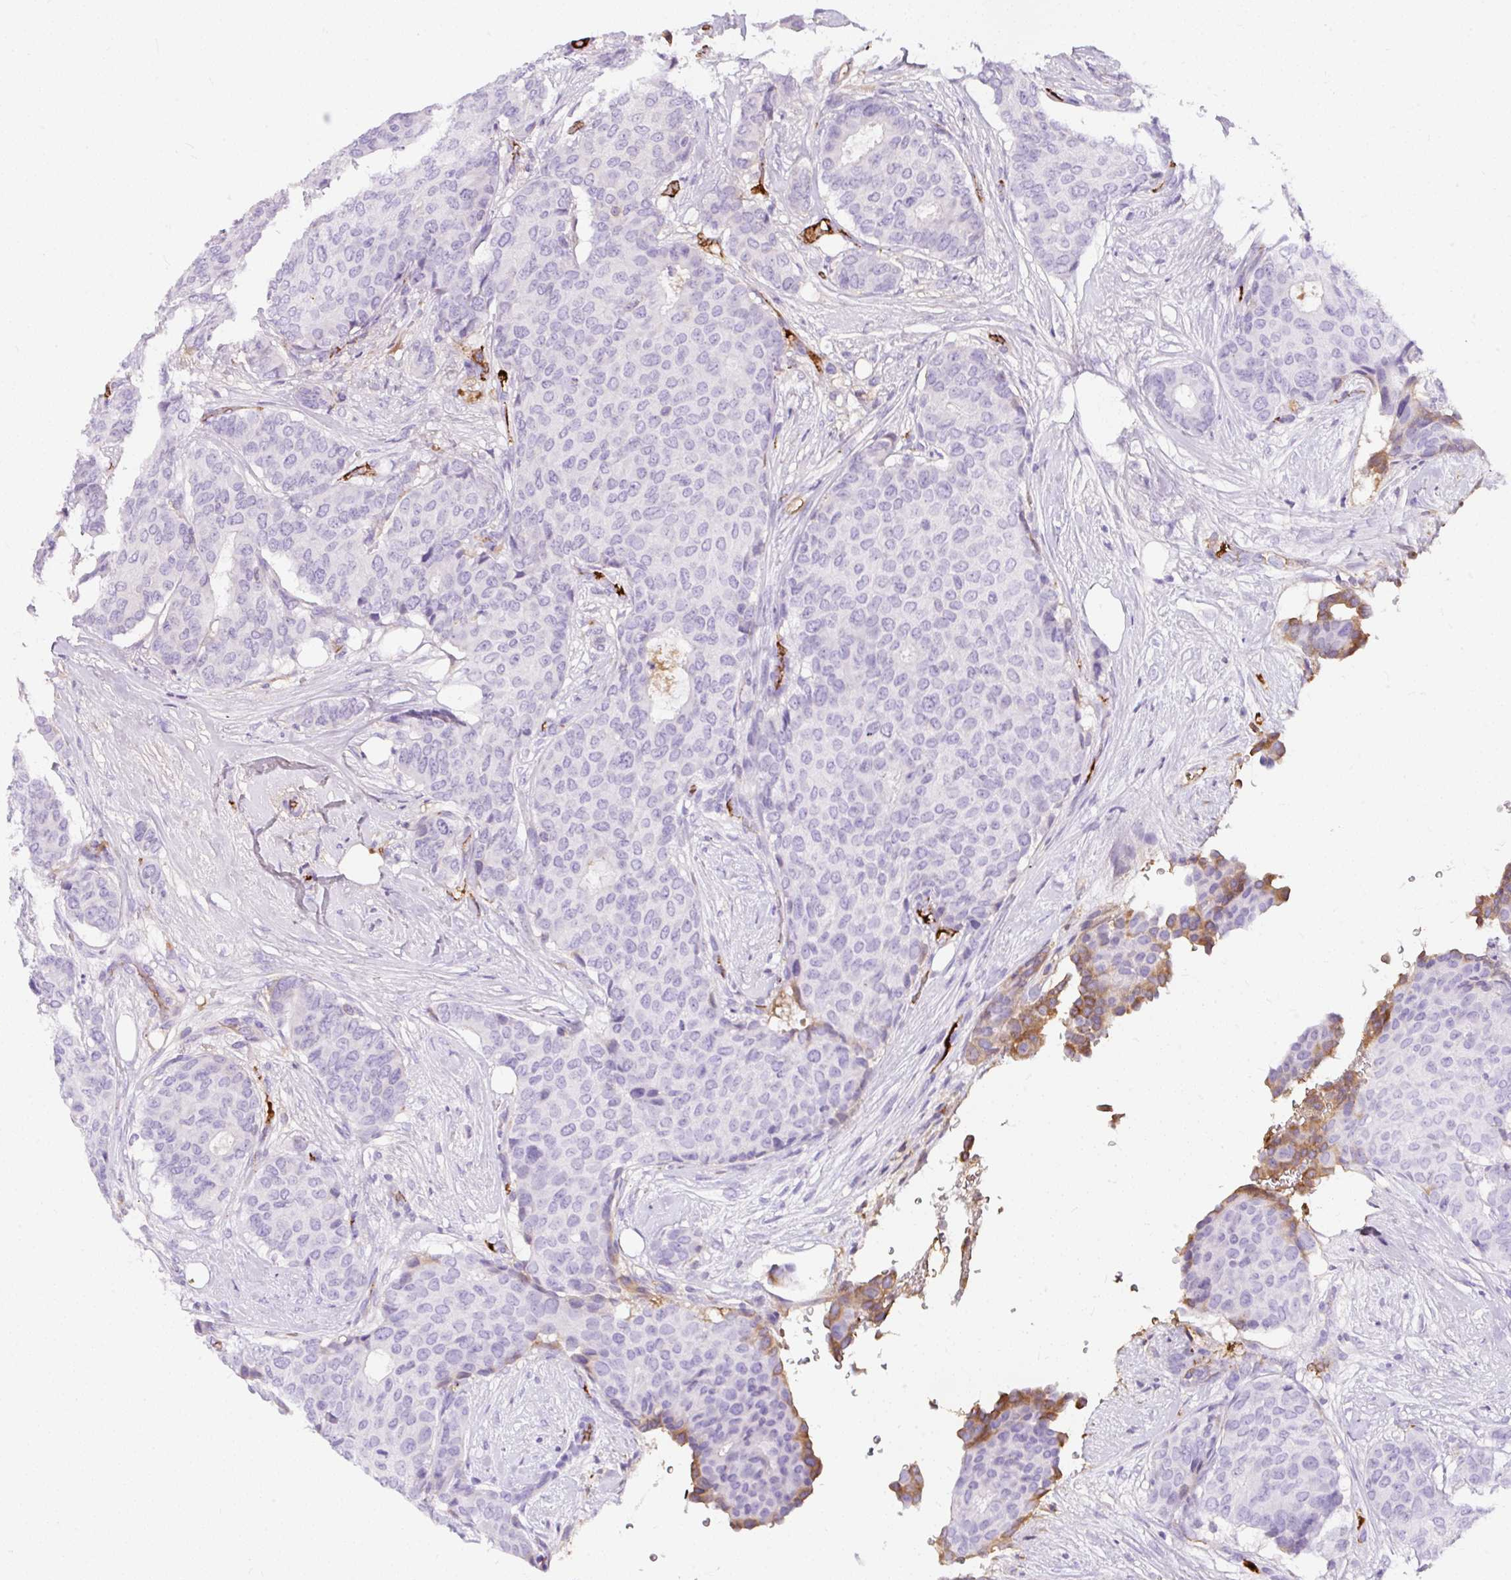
{"staining": {"intensity": "moderate", "quantity": "<25%", "location": "cytoplasmic/membranous"}, "tissue": "breast cancer", "cell_type": "Tumor cells", "image_type": "cancer", "snomed": [{"axis": "morphology", "description": "Duct carcinoma"}, {"axis": "topography", "description": "Breast"}], "caption": "The micrograph demonstrates a brown stain indicating the presence of a protein in the cytoplasmic/membranous of tumor cells in breast invasive ductal carcinoma.", "gene": "APOC4-APOC2", "patient": {"sex": "female", "age": 75}}